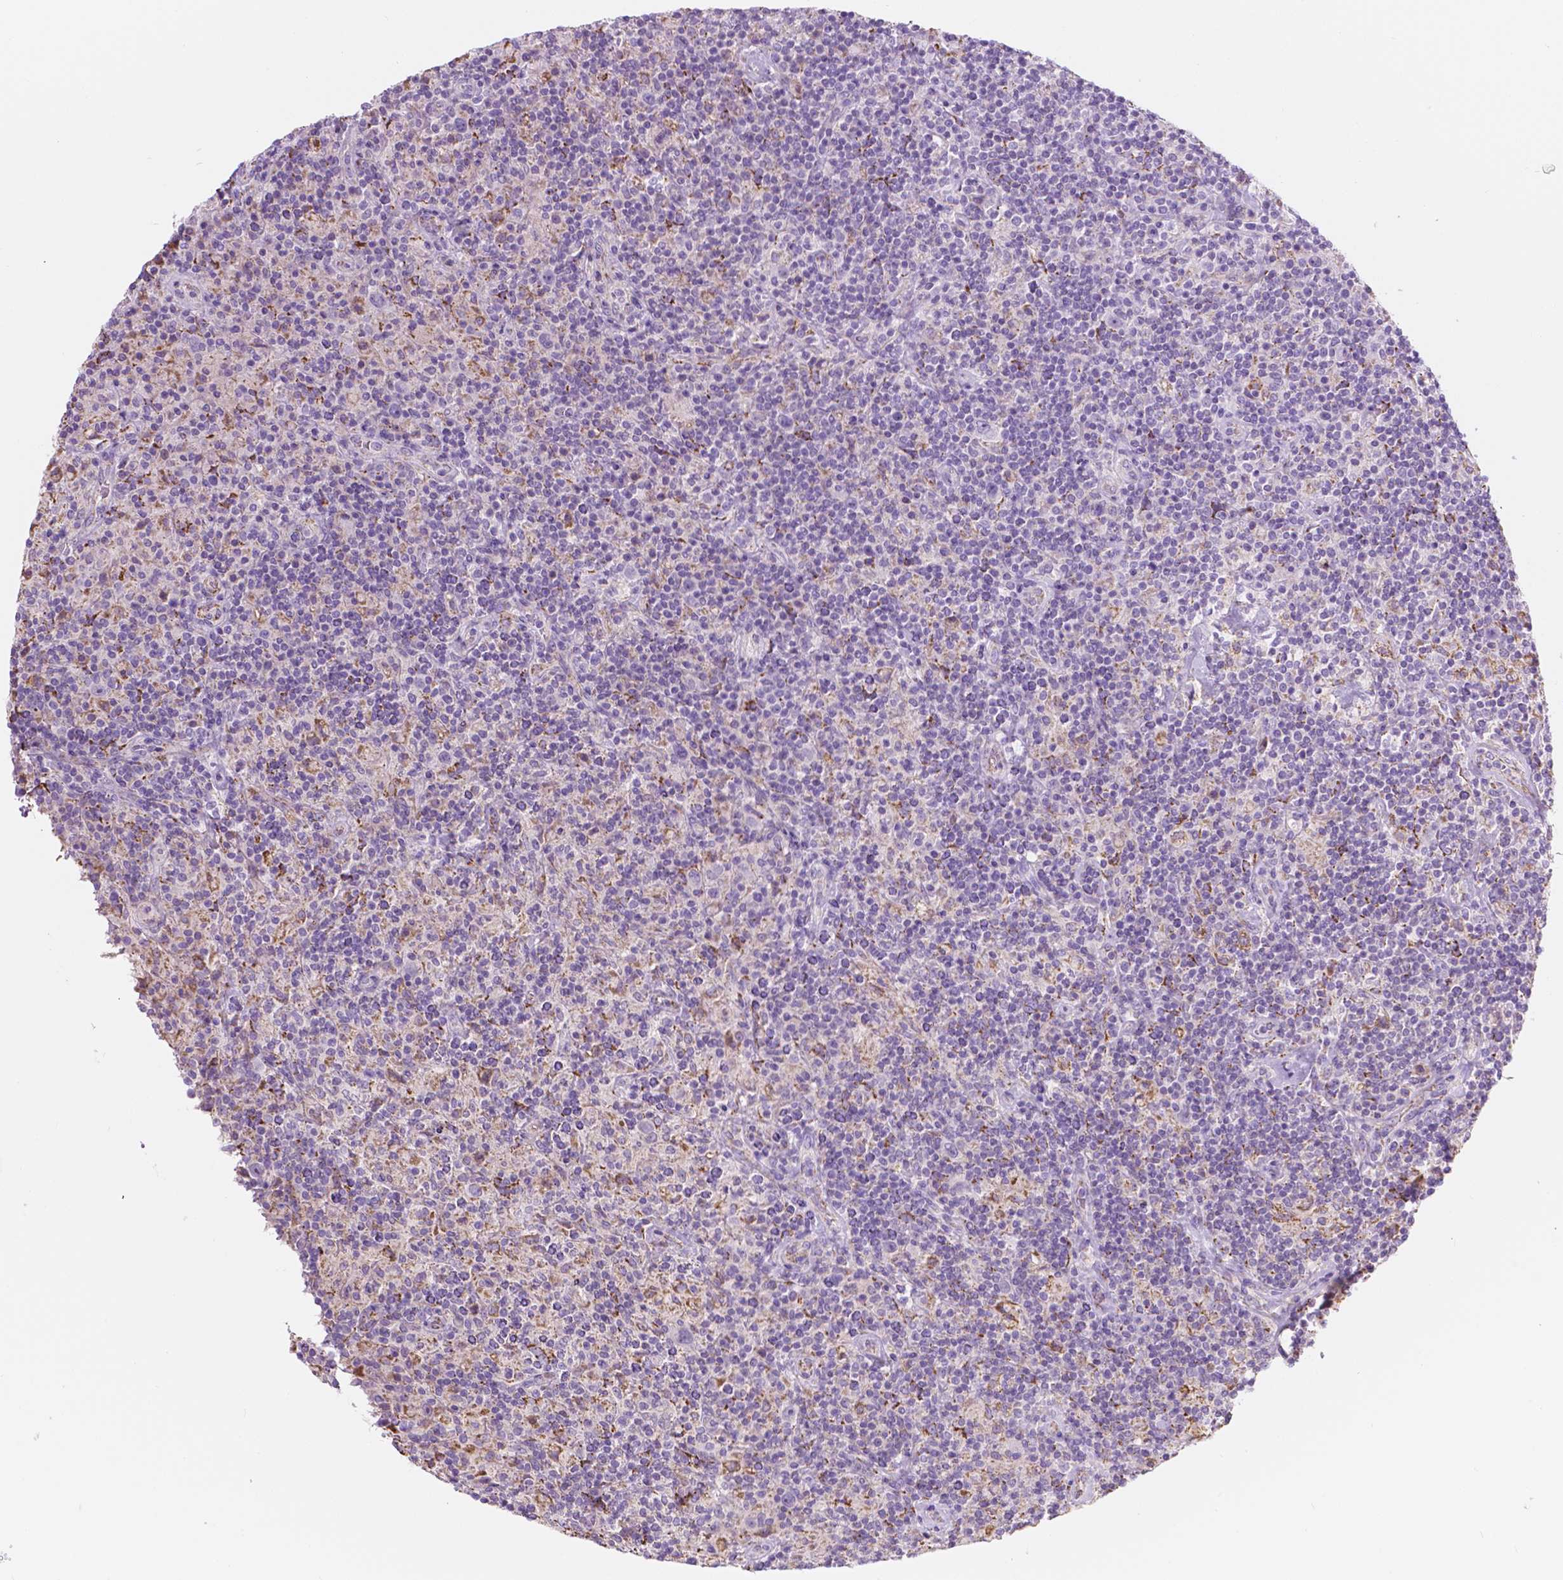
{"staining": {"intensity": "negative", "quantity": "none", "location": "none"}, "tissue": "lymphoma", "cell_type": "Tumor cells", "image_type": "cancer", "snomed": [{"axis": "morphology", "description": "Hodgkin's disease, NOS"}, {"axis": "topography", "description": "Lymph node"}], "caption": "An IHC micrograph of lymphoma is shown. There is no staining in tumor cells of lymphoma. Brightfield microscopy of IHC stained with DAB (3,3'-diaminobenzidine) (brown) and hematoxylin (blue), captured at high magnification.", "gene": "NOS1AP", "patient": {"sex": "male", "age": 70}}